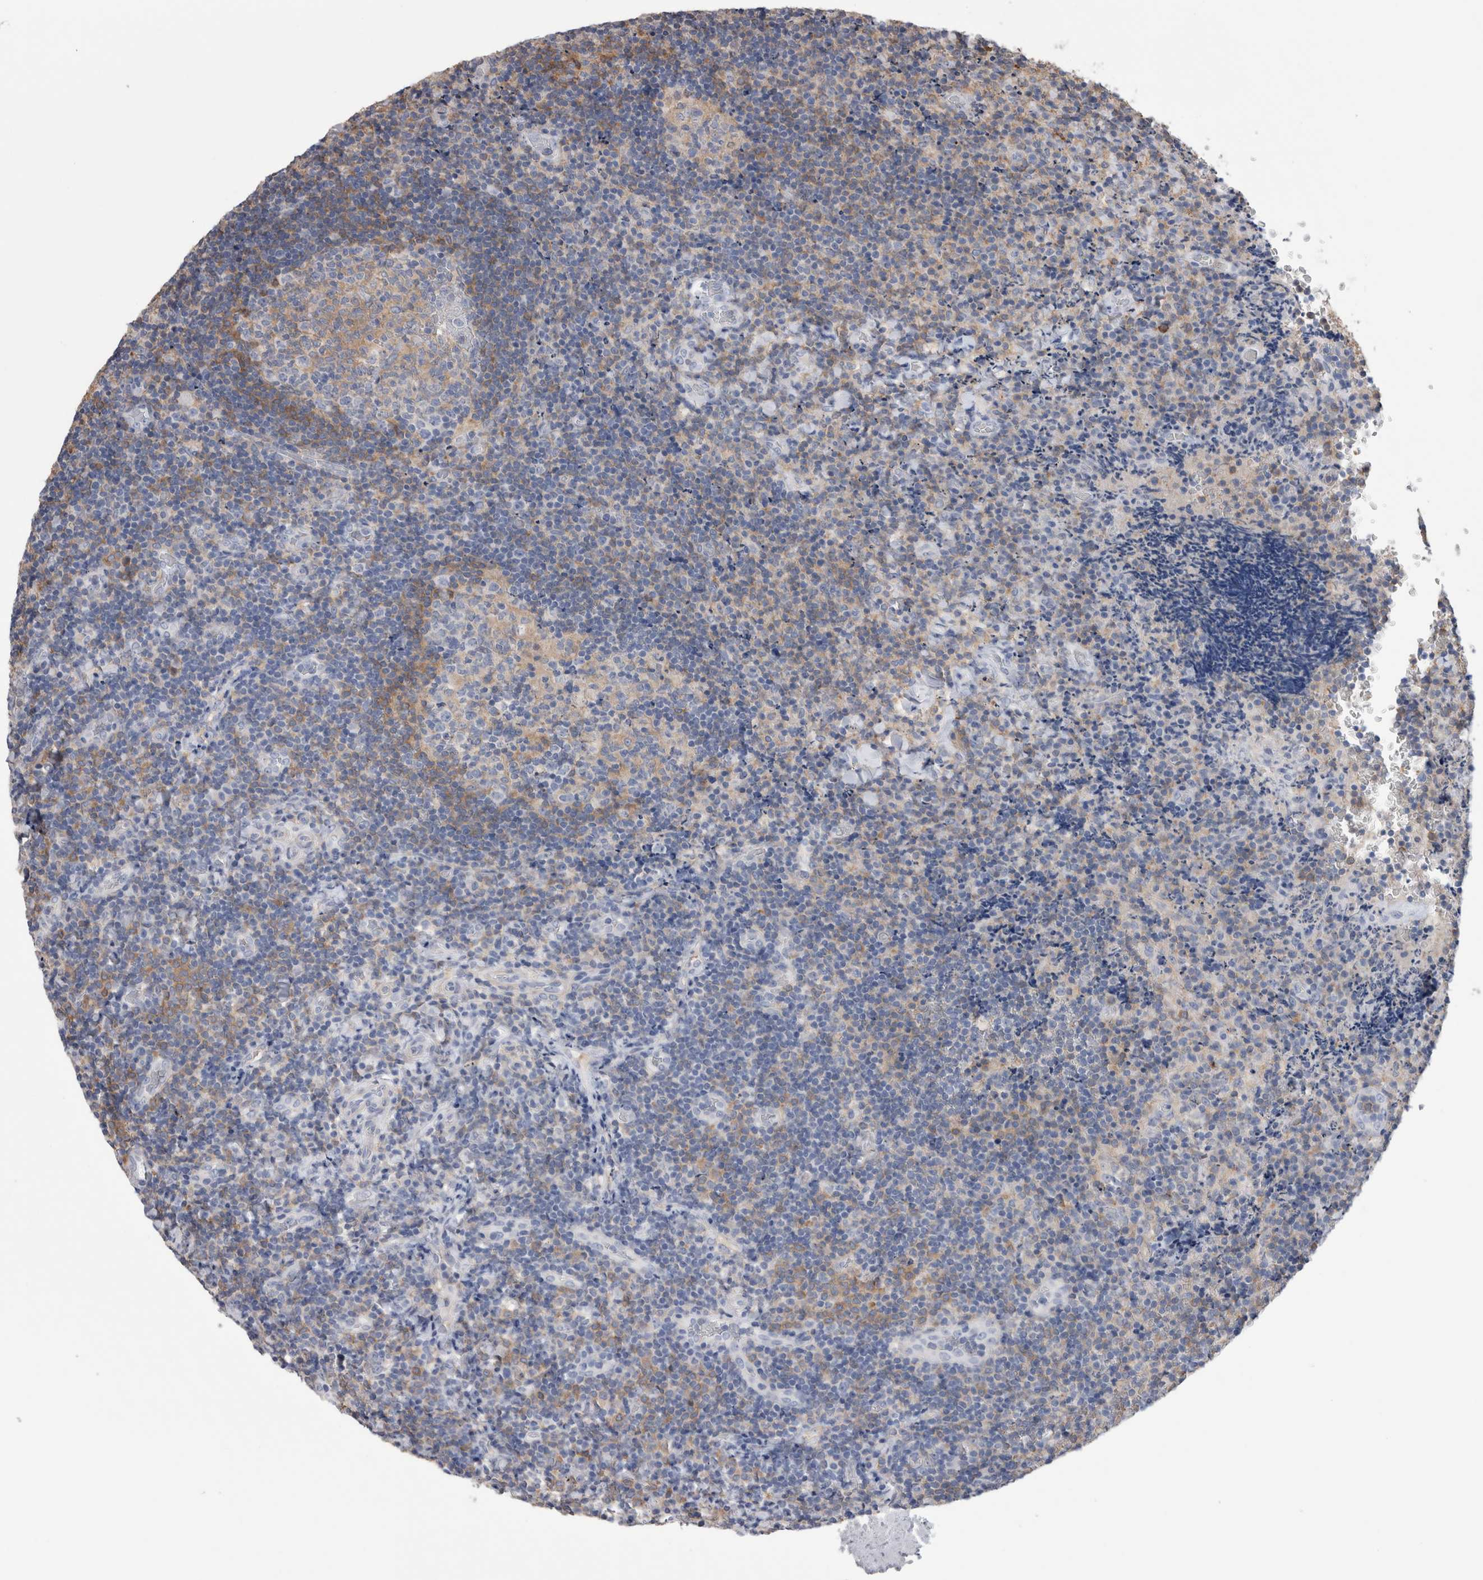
{"staining": {"intensity": "moderate", "quantity": "<25%", "location": "cytoplasmic/membranous"}, "tissue": "lymphoma", "cell_type": "Tumor cells", "image_type": "cancer", "snomed": [{"axis": "morphology", "description": "Malignant lymphoma, non-Hodgkin's type, High grade"}, {"axis": "topography", "description": "Tonsil"}], "caption": "The histopathology image shows a brown stain indicating the presence of a protein in the cytoplasmic/membranous of tumor cells in lymphoma.", "gene": "SCRN1", "patient": {"sex": "female", "age": 36}}